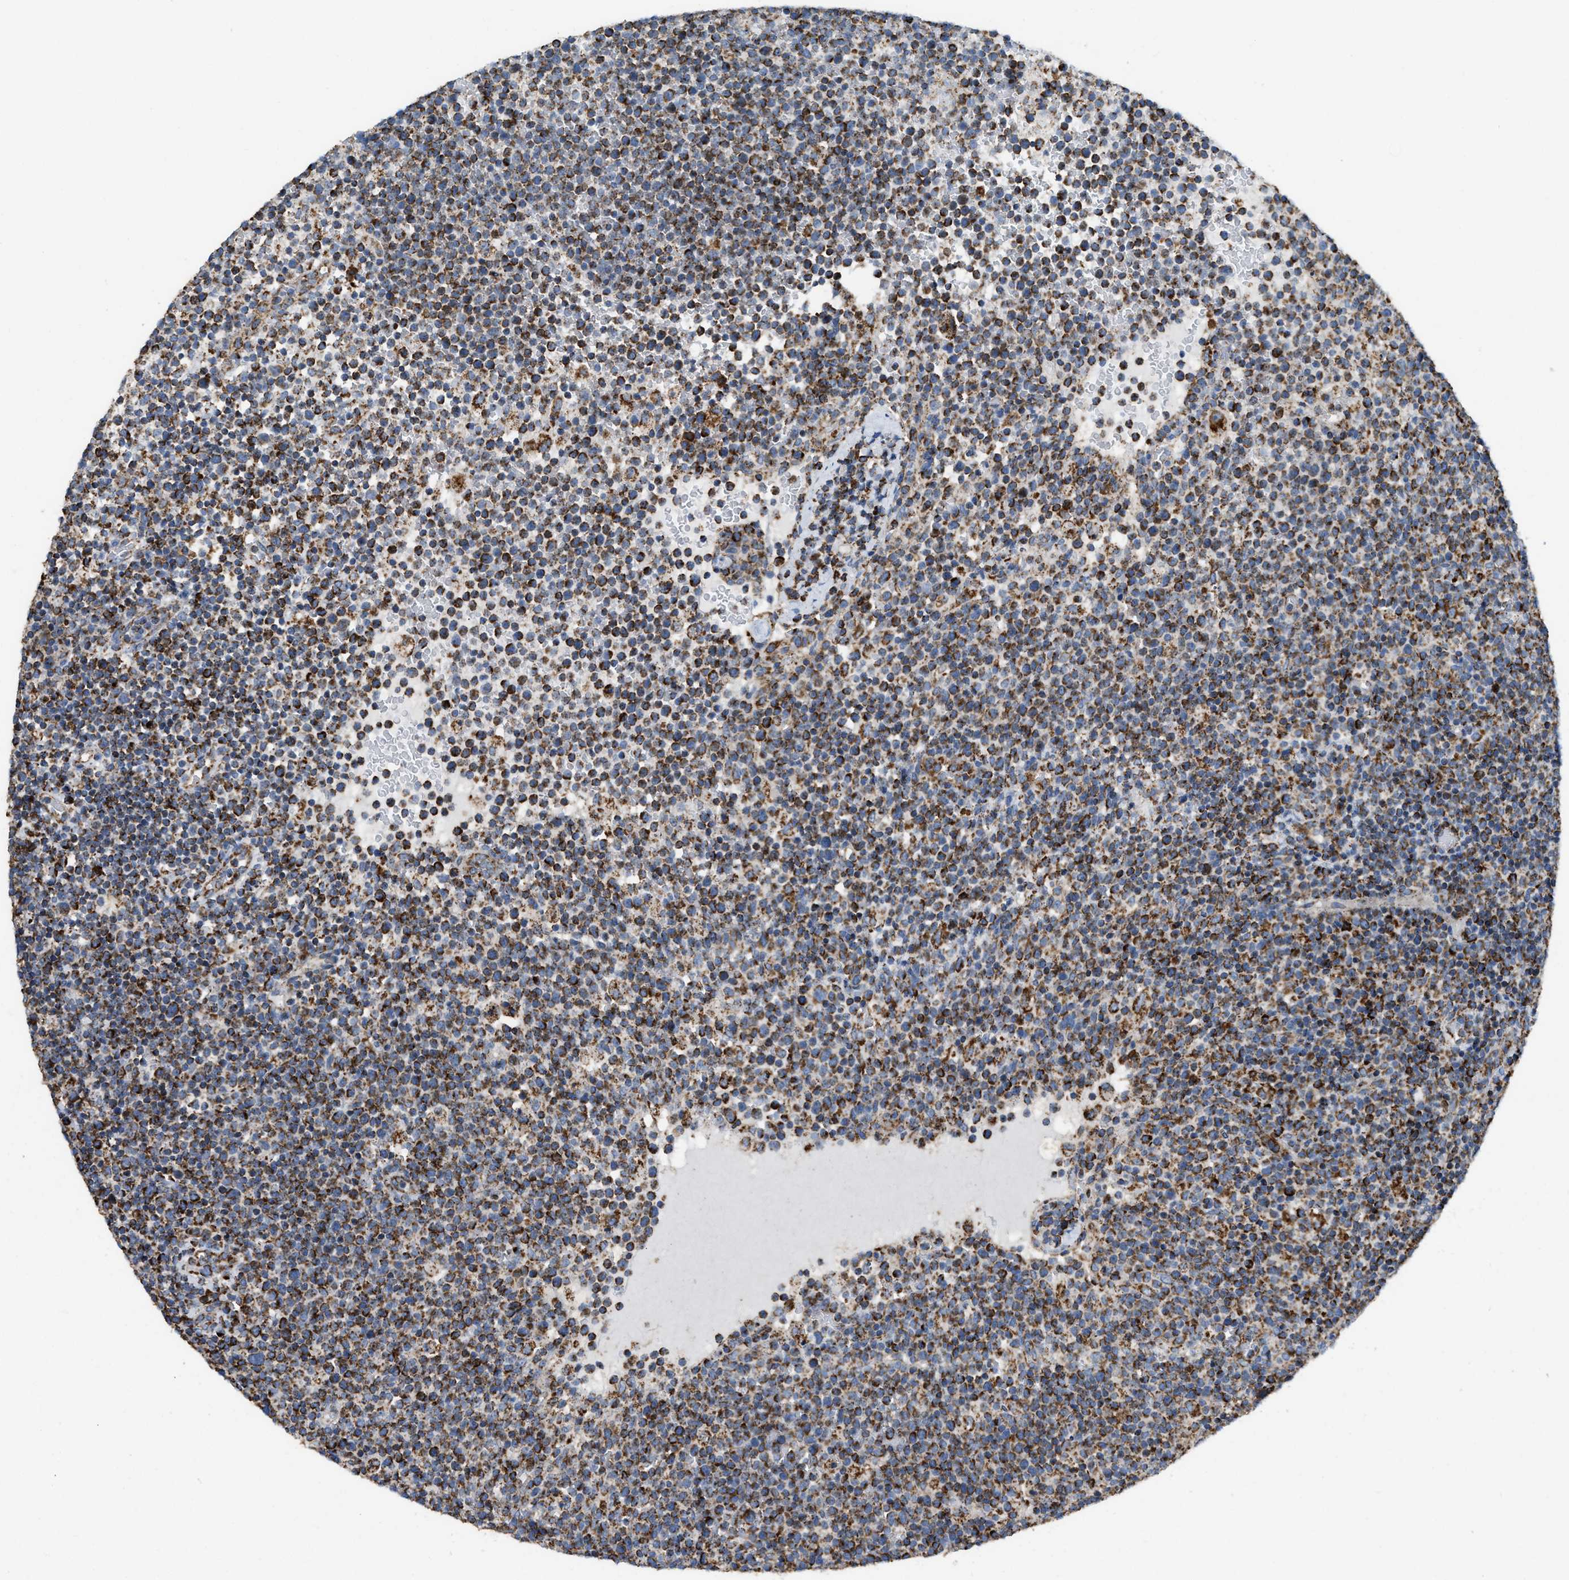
{"staining": {"intensity": "strong", "quantity": ">75%", "location": "cytoplasmic/membranous"}, "tissue": "lymphoma", "cell_type": "Tumor cells", "image_type": "cancer", "snomed": [{"axis": "morphology", "description": "Malignant lymphoma, non-Hodgkin's type, High grade"}, {"axis": "topography", "description": "Lymph node"}], "caption": "A brown stain highlights strong cytoplasmic/membranous staining of a protein in high-grade malignant lymphoma, non-Hodgkin's type tumor cells.", "gene": "ETFB", "patient": {"sex": "male", "age": 61}}